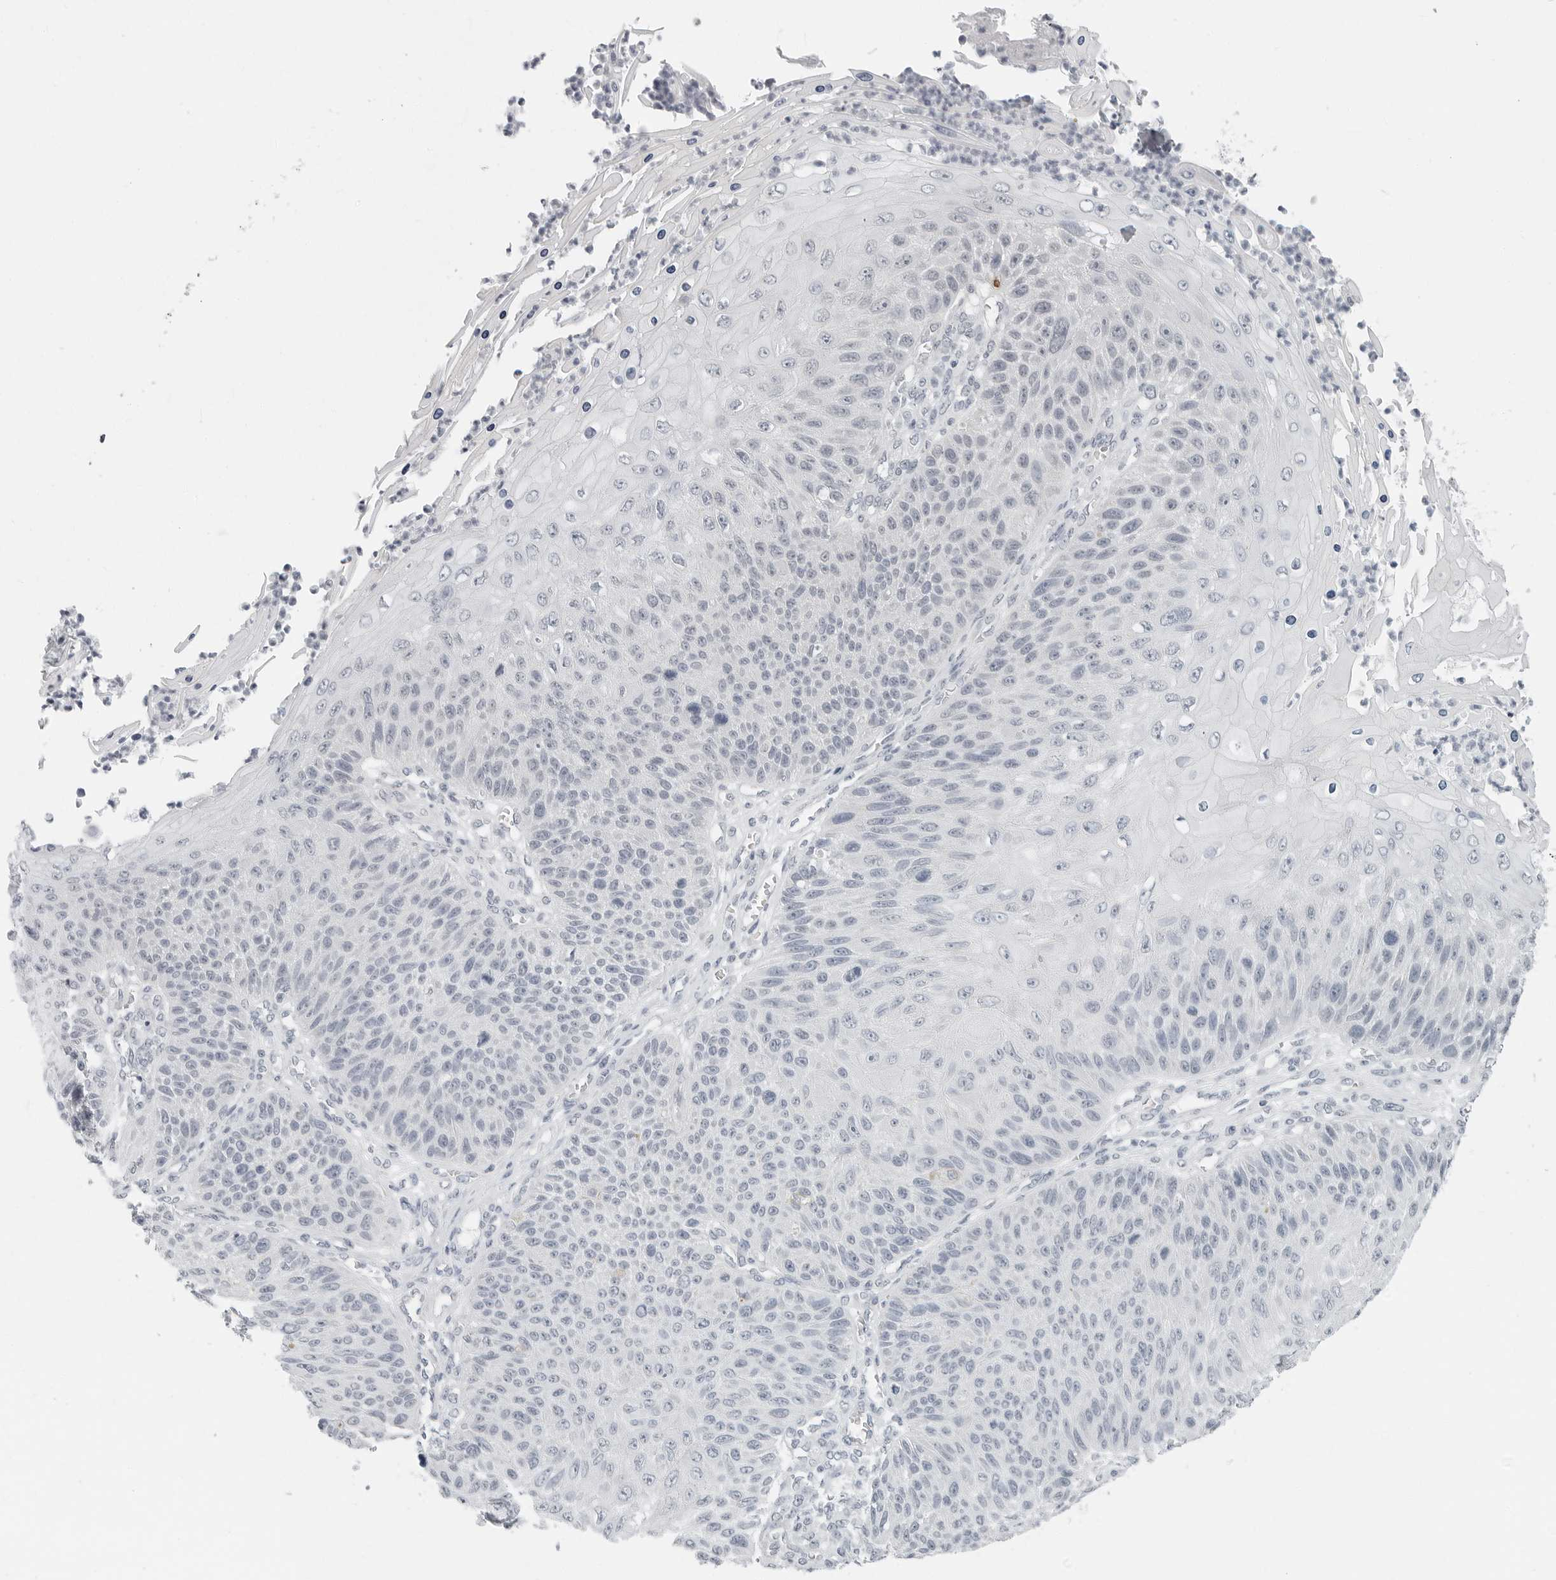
{"staining": {"intensity": "negative", "quantity": "none", "location": "none"}, "tissue": "skin cancer", "cell_type": "Tumor cells", "image_type": "cancer", "snomed": [{"axis": "morphology", "description": "Squamous cell carcinoma, NOS"}, {"axis": "topography", "description": "Skin"}], "caption": "Tumor cells show no significant protein positivity in skin cancer (squamous cell carcinoma).", "gene": "XIRP1", "patient": {"sex": "female", "age": 88}}